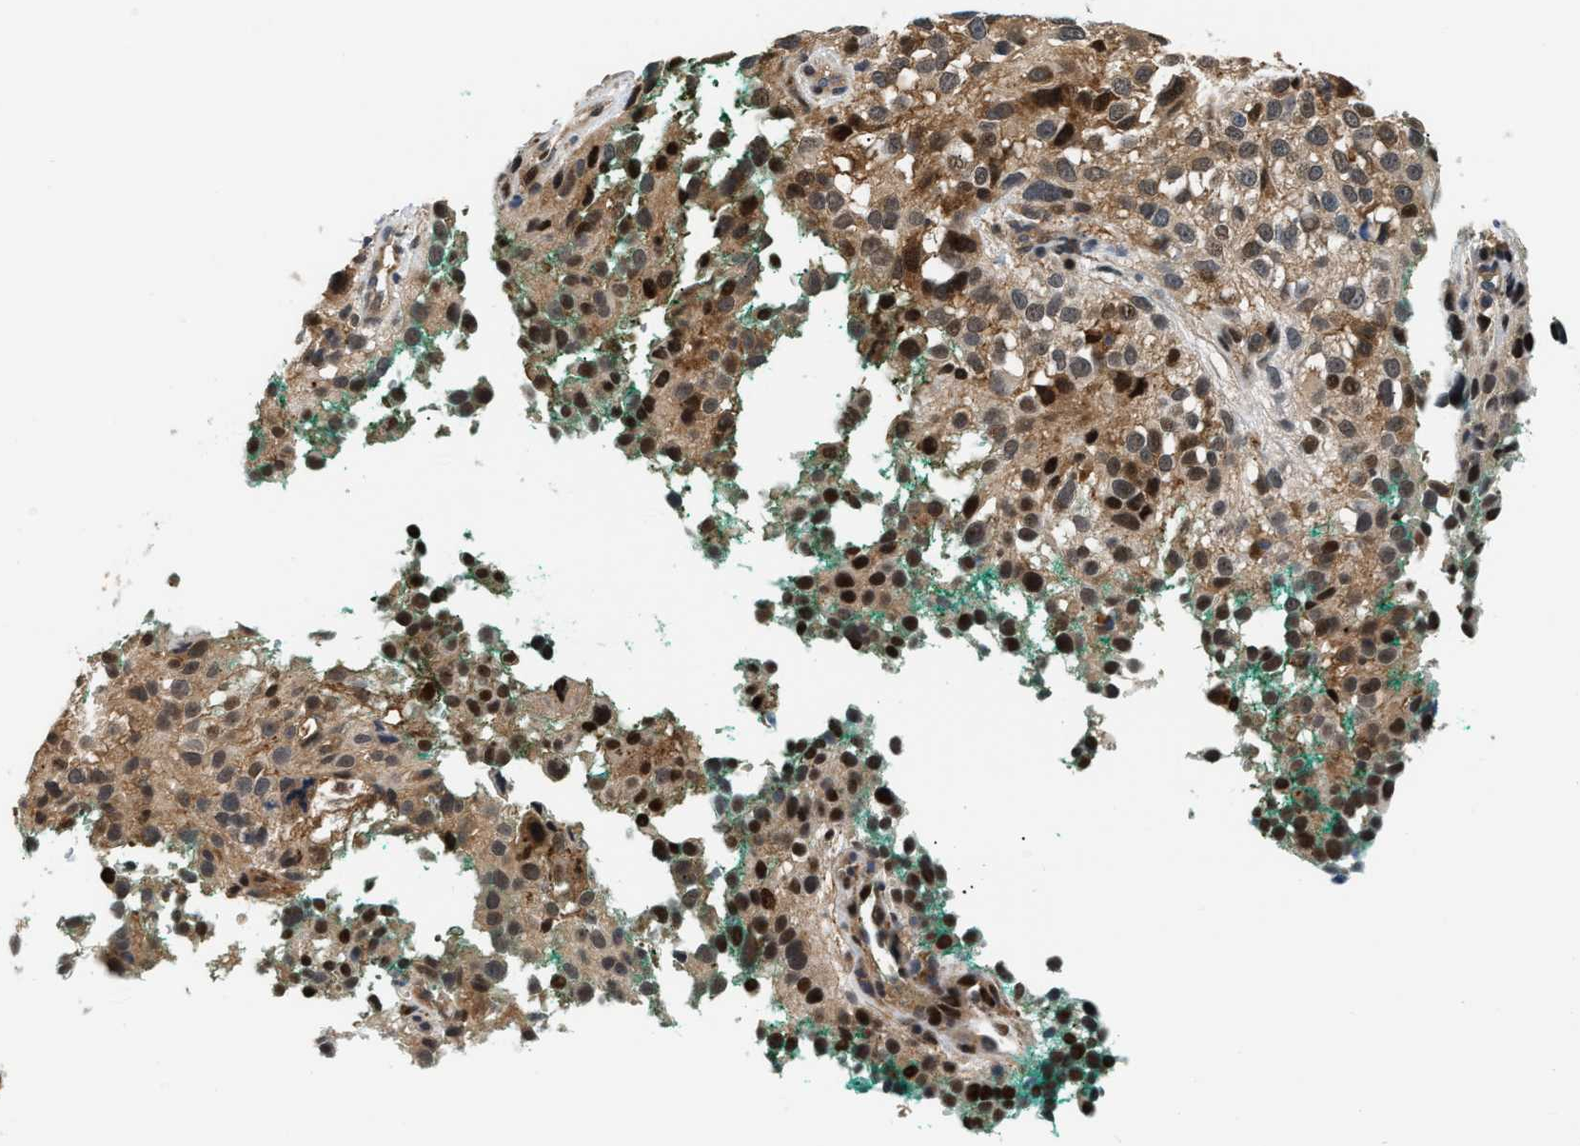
{"staining": {"intensity": "strong", "quantity": "25%-75%", "location": "cytoplasmic/membranous,nuclear"}, "tissue": "melanoma", "cell_type": "Tumor cells", "image_type": "cancer", "snomed": [{"axis": "morphology", "description": "Necrosis, NOS"}, {"axis": "morphology", "description": "Malignant melanoma, NOS"}, {"axis": "topography", "description": "Skin"}], "caption": "Malignant melanoma stained for a protein (brown) displays strong cytoplasmic/membranous and nuclear positive staining in approximately 25%-75% of tumor cells.", "gene": "LARP6", "patient": {"sex": "female", "age": 87}}